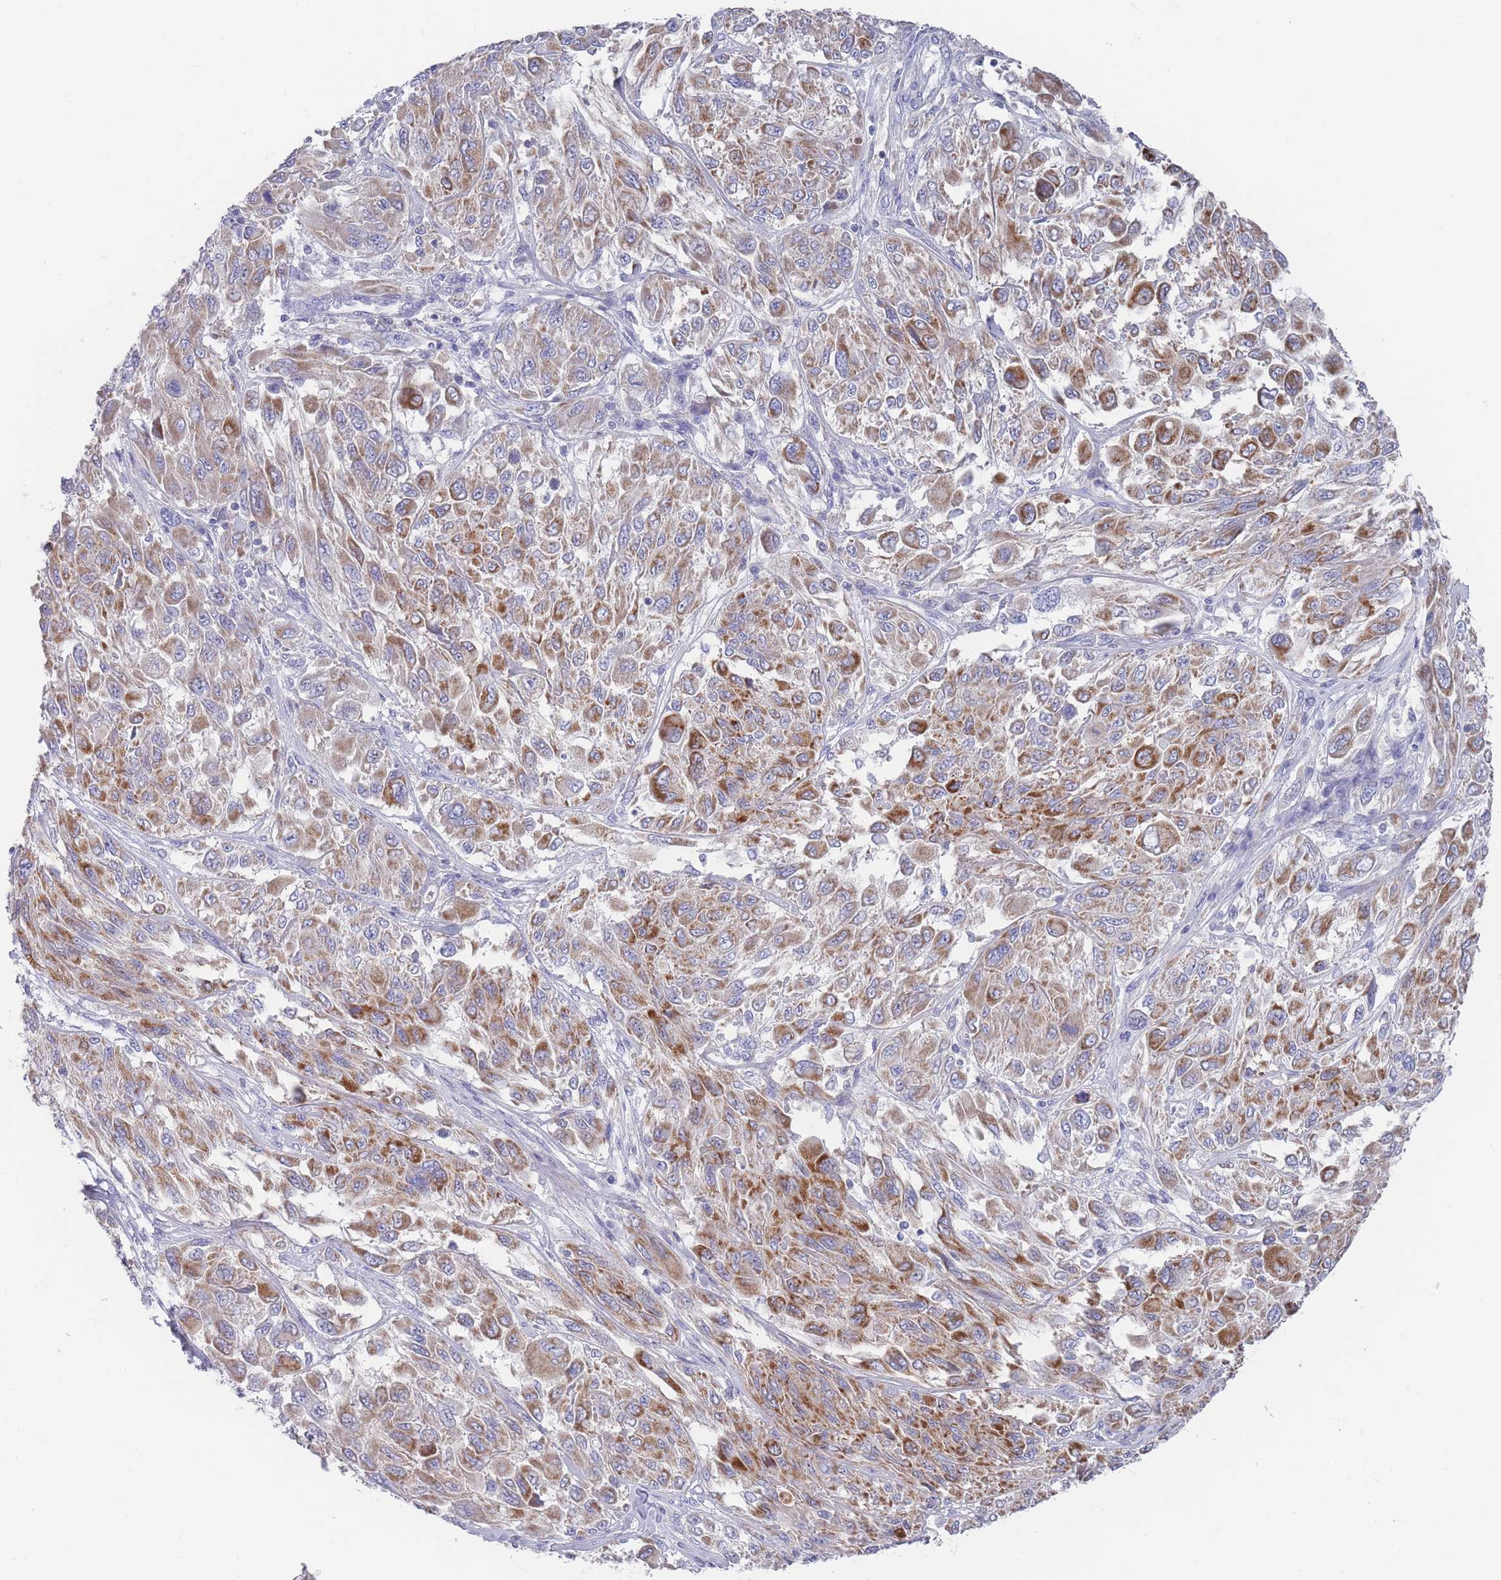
{"staining": {"intensity": "moderate", "quantity": "25%-75%", "location": "cytoplasmic/membranous"}, "tissue": "melanoma", "cell_type": "Tumor cells", "image_type": "cancer", "snomed": [{"axis": "morphology", "description": "Malignant melanoma, NOS"}, {"axis": "topography", "description": "Skin"}], "caption": "Malignant melanoma stained for a protein (brown) shows moderate cytoplasmic/membranous positive positivity in about 25%-75% of tumor cells.", "gene": "SCCPDH", "patient": {"sex": "female", "age": 91}}